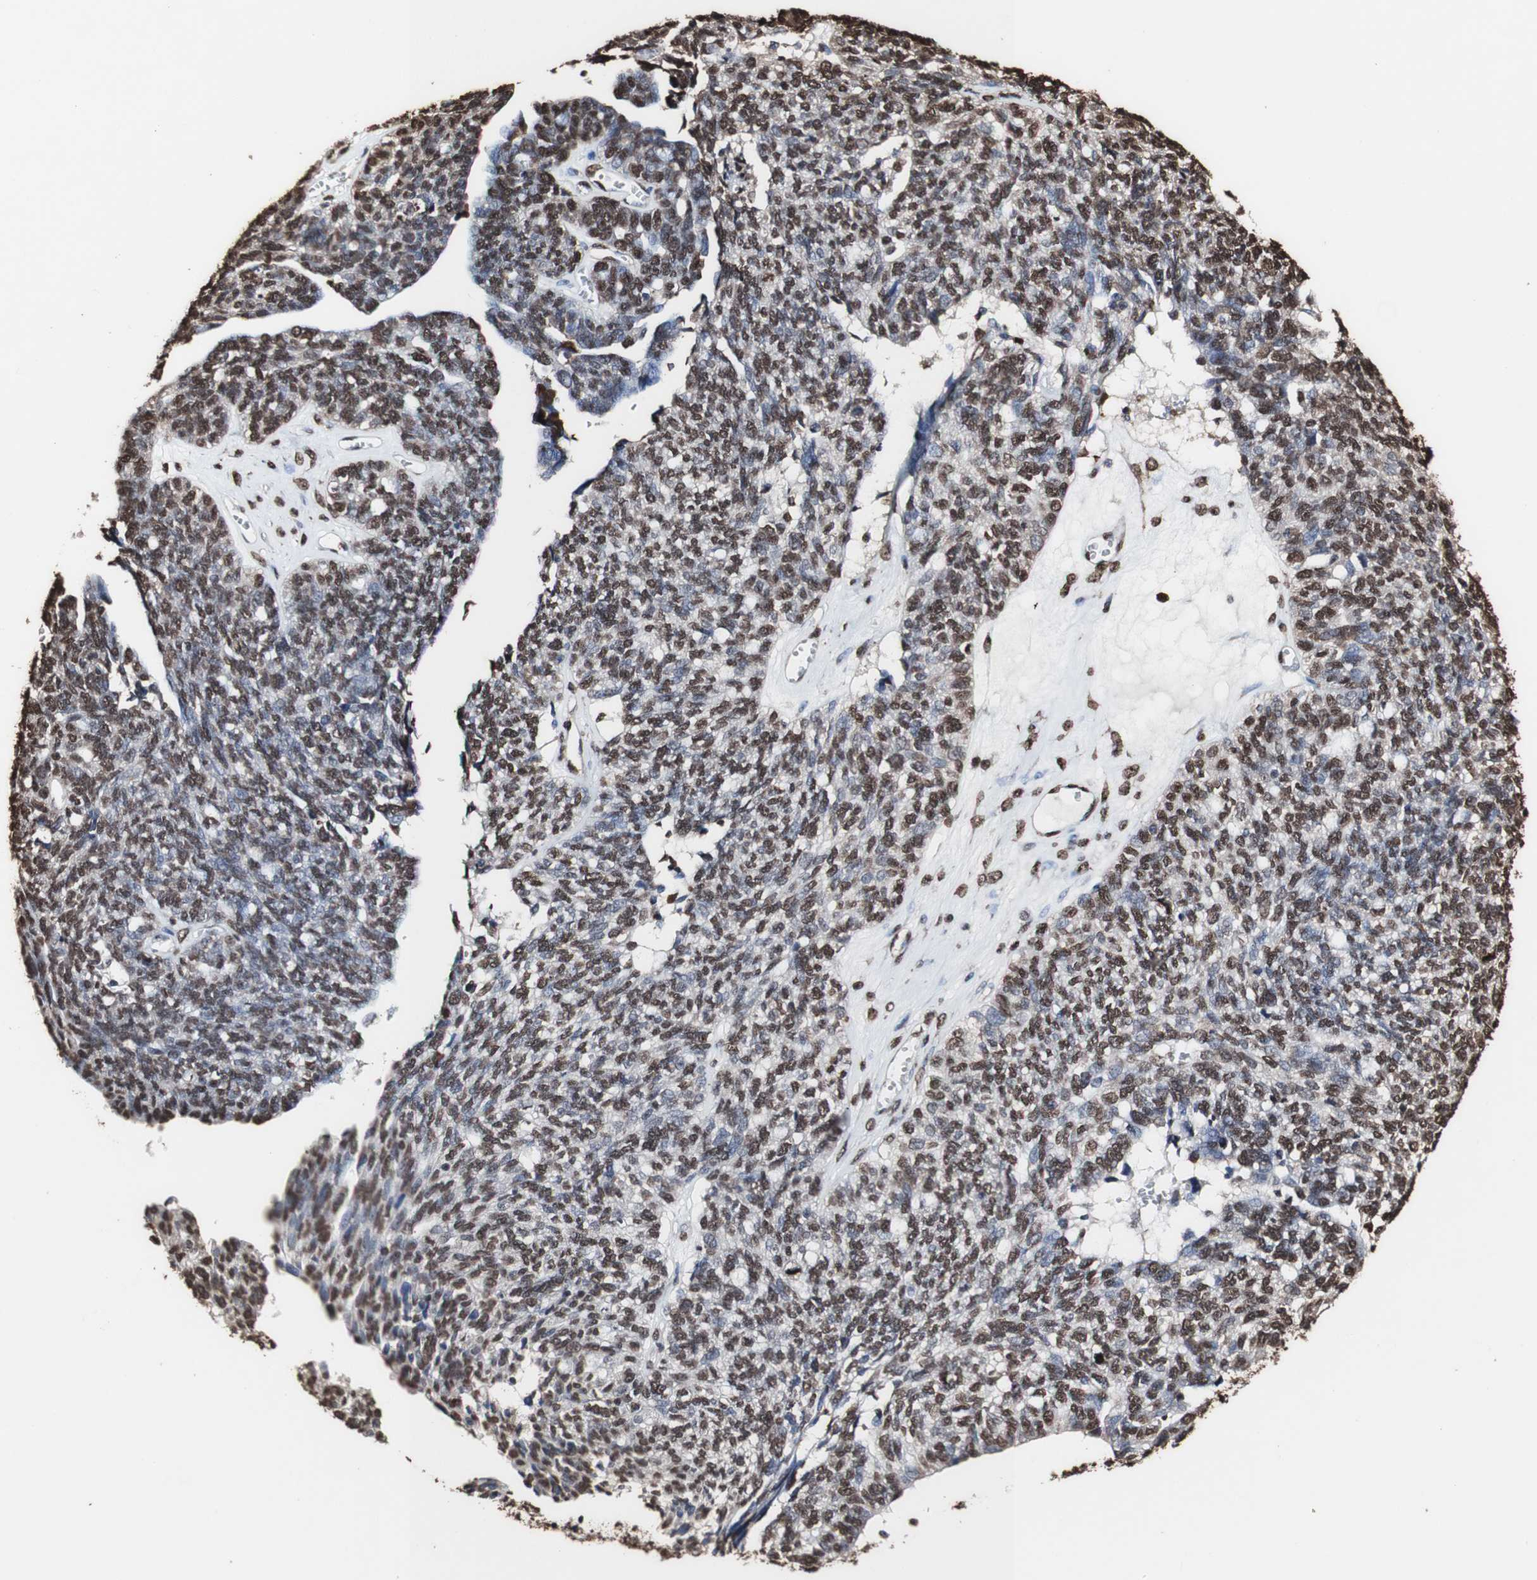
{"staining": {"intensity": "strong", "quantity": ">75%", "location": "cytoplasmic/membranous,nuclear"}, "tissue": "ovarian cancer", "cell_type": "Tumor cells", "image_type": "cancer", "snomed": [{"axis": "morphology", "description": "Cystadenocarcinoma, serous, NOS"}, {"axis": "topography", "description": "Ovary"}], "caption": "High-power microscopy captured an immunohistochemistry (IHC) photomicrograph of ovarian cancer, revealing strong cytoplasmic/membranous and nuclear expression in about >75% of tumor cells. (IHC, brightfield microscopy, high magnification).", "gene": "PIDD1", "patient": {"sex": "female", "age": 79}}